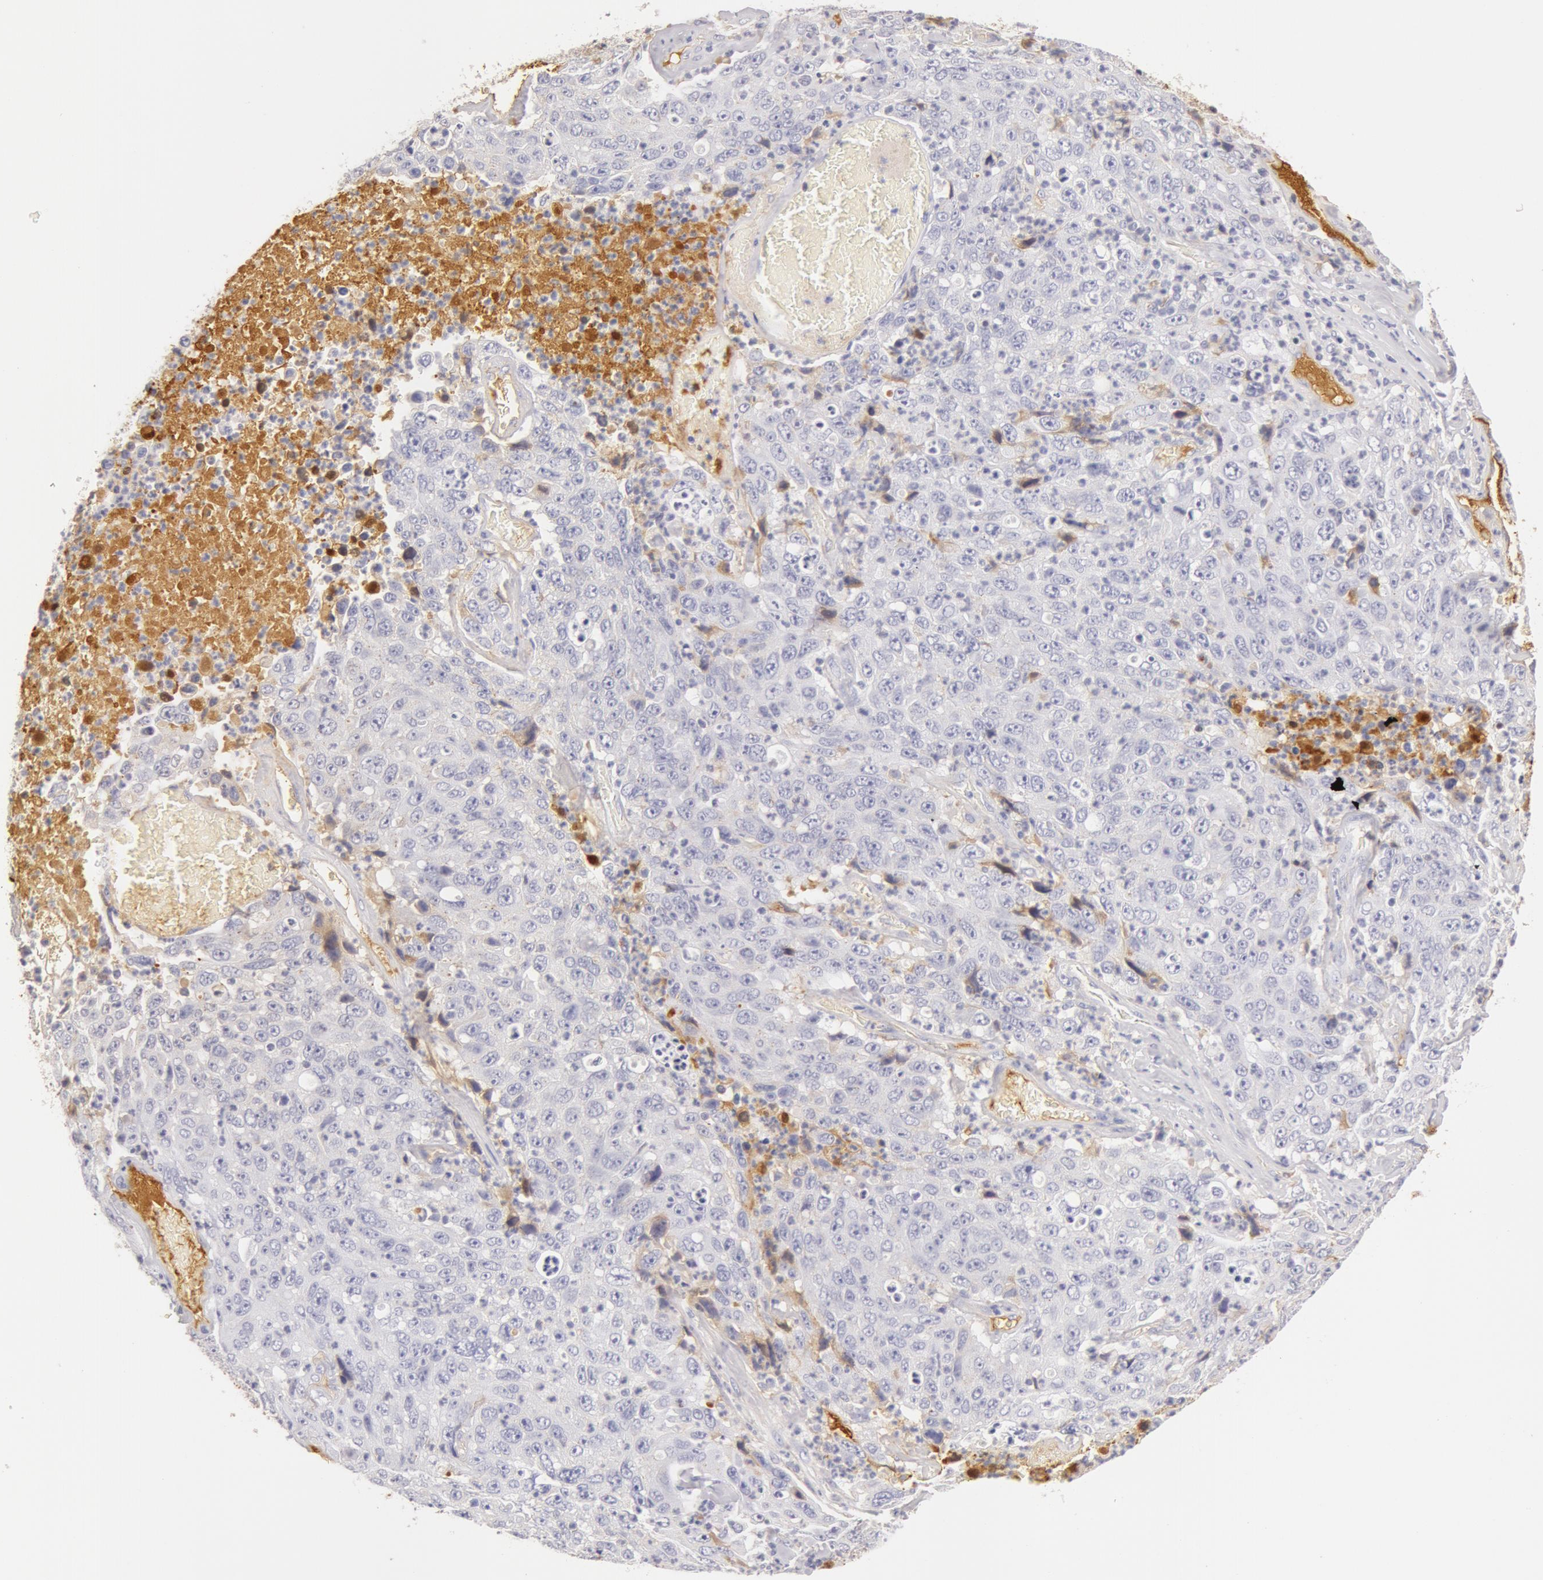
{"staining": {"intensity": "negative", "quantity": "none", "location": "none"}, "tissue": "lung cancer", "cell_type": "Tumor cells", "image_type": "cancer", "snomed": [{"axis": "morphology", "description": "Squamous cell carcinoma, NOS"}, {"axis": "topography", "description": "Lung"}], "caption": "A micrograph of lung squamous cell carcinoma stained for a protein shows no brown staining in tumor cells.", "gene": "GC", "patient": {"sex": "male", "age": 64}}